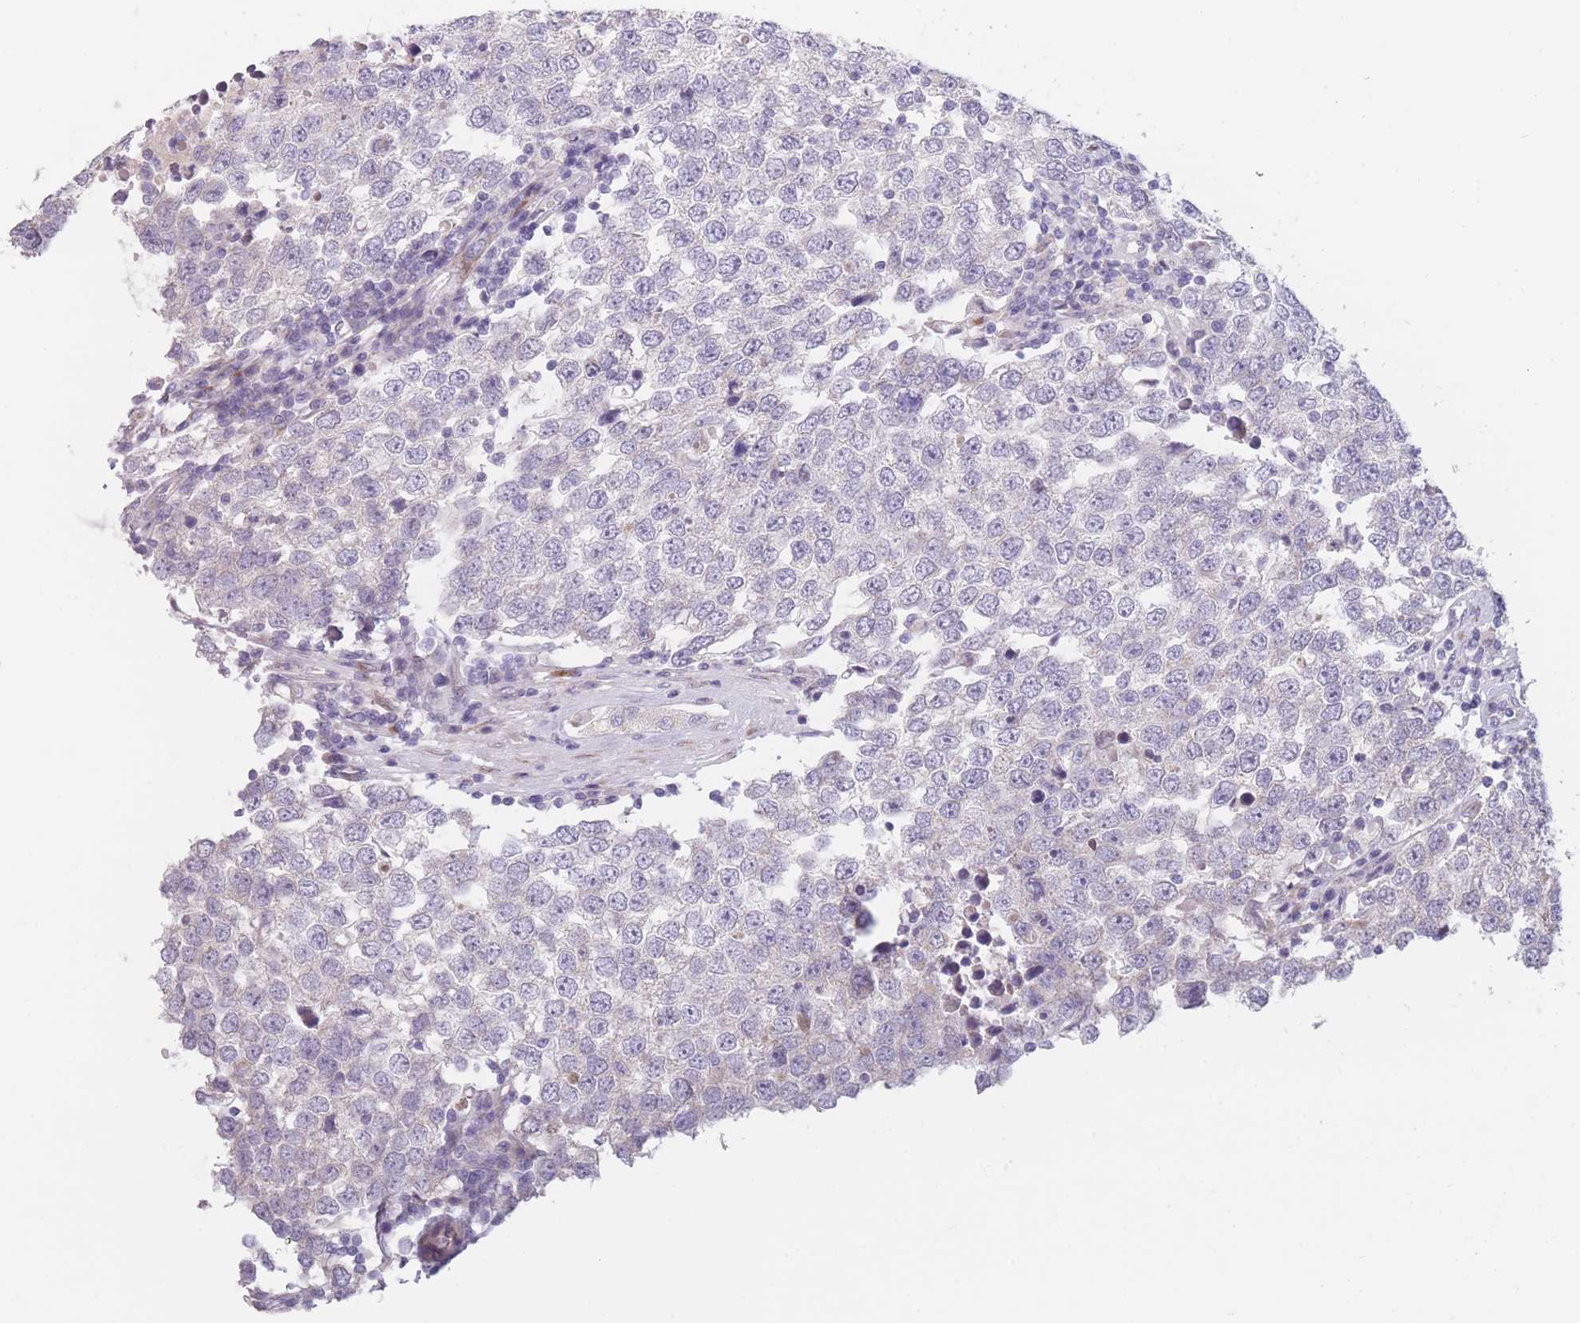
{"staining": {"intensity": "negative", "quantity": "none", "location": "none"}, "tissue": "testis cancer", "cell_type": "Tumor cells", "image_type": "cancer", "snomed": [{"axis": "morphology", "description": "Seminoma, NOS"}, {"axis": "morphology", "description": "Carcinoma, Embryonal, NOS"}, {"axis": "topography", "description": "Testis"}], "caption": "The immunohistochemistry (IHC) image has no significant expression in tumor cells of testis cancer tissue.", "gene": "CCNQ", "patient": {"sex": "male", "age": 28}}